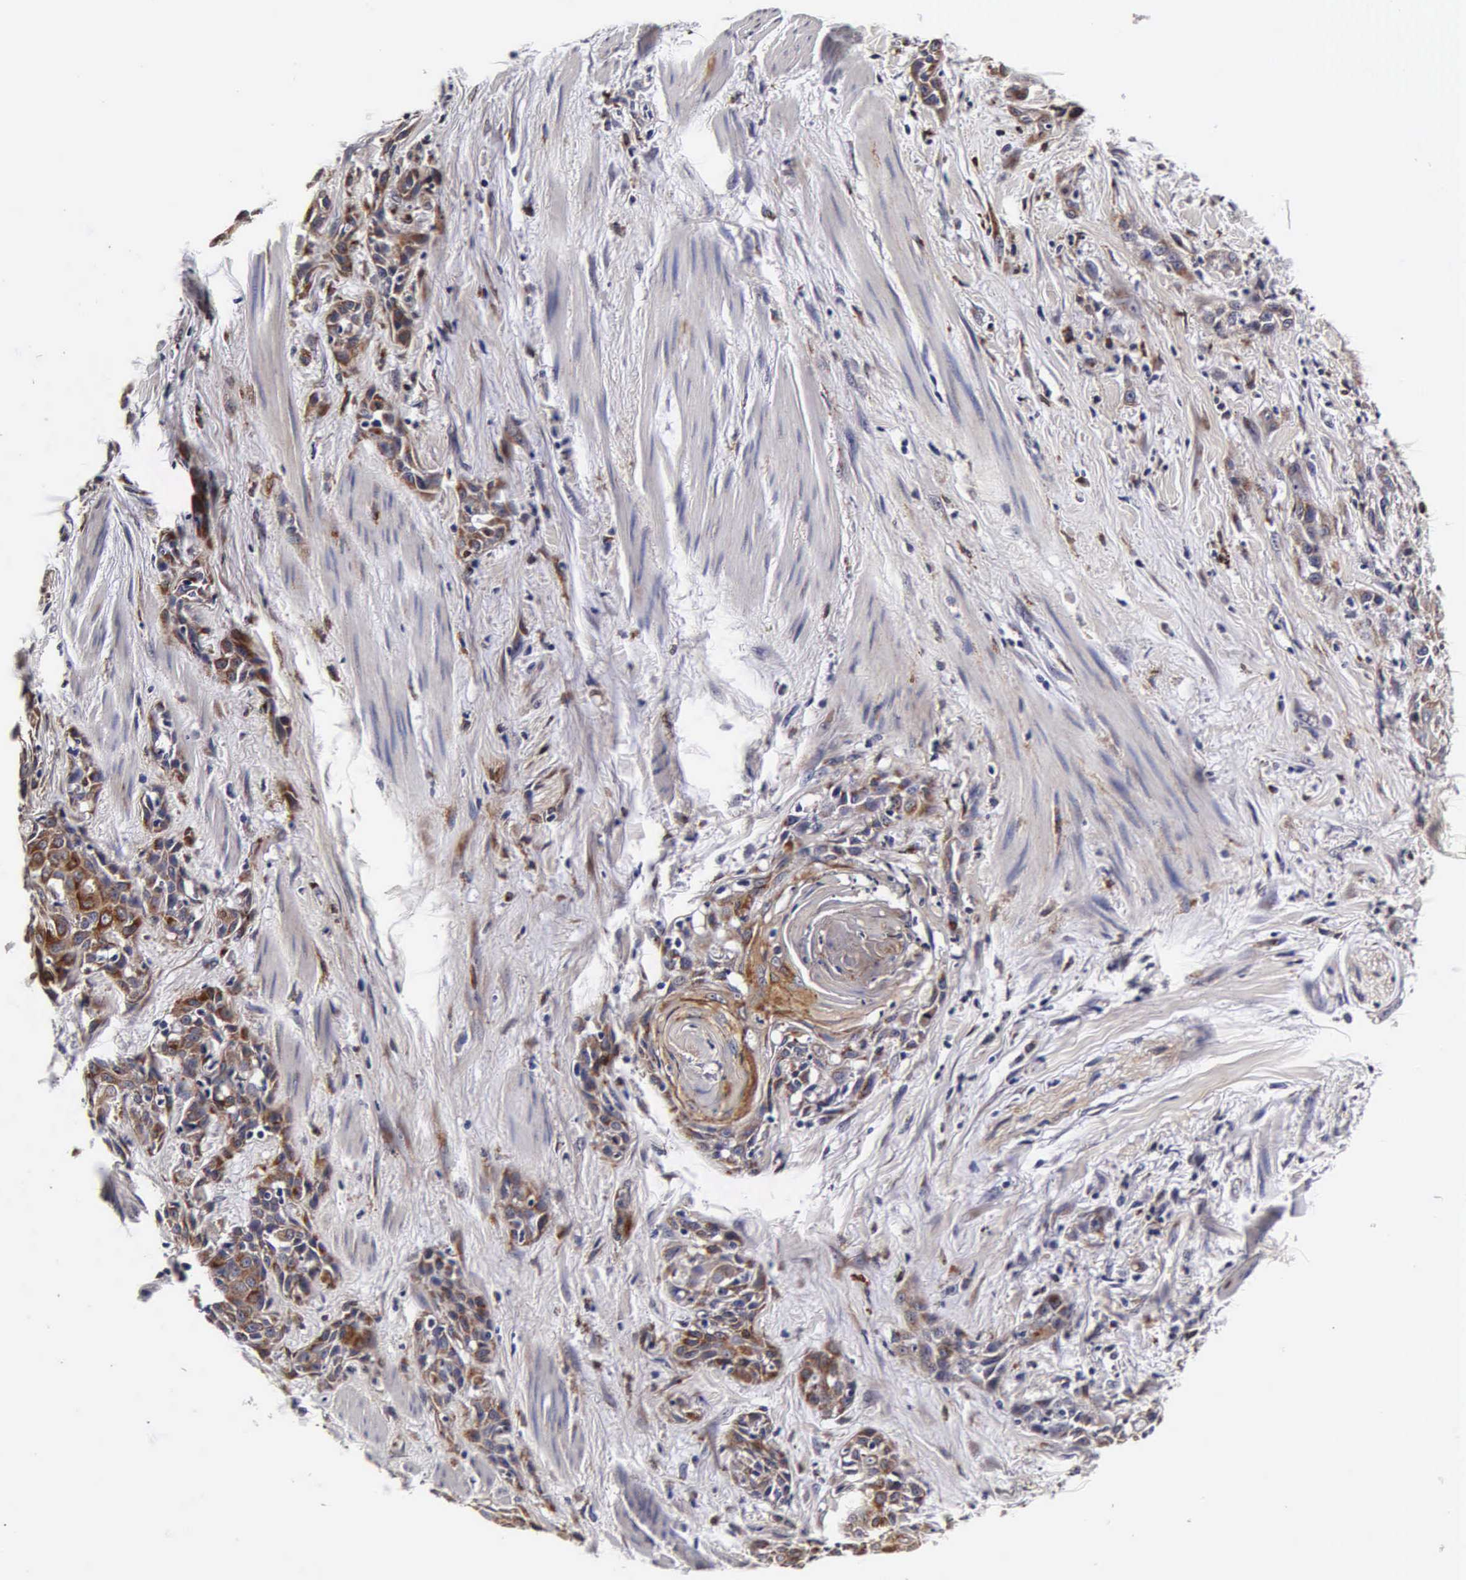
{"staining": {"intensity": "strong", "quantity": ">75%", "location": "cytoplasmic/membranous"}, "tissue": "skin cancer", "cell_type": "Tumor cells", "image_type": "cancer", "snomed": [{"axis": "morphology", "description": "Squamous cell carcinoma, NOS"}, {"axis": "topography", "description": "Skin"}, {"axis": "topography", "description": "Anal"}], "caption": "Brown immunohistochemical staining in skin cancer shows strong cytoplasmic/membranous expression in about >75% of tumor cells. The staining was performed using DAB (3,3'-diaminobenzidine), with brown indicating positive protein expression. Nuclei are stained blue with hematoxylin.", "gene": "CST3", "patient": {"sex": "male", "age": 64}}